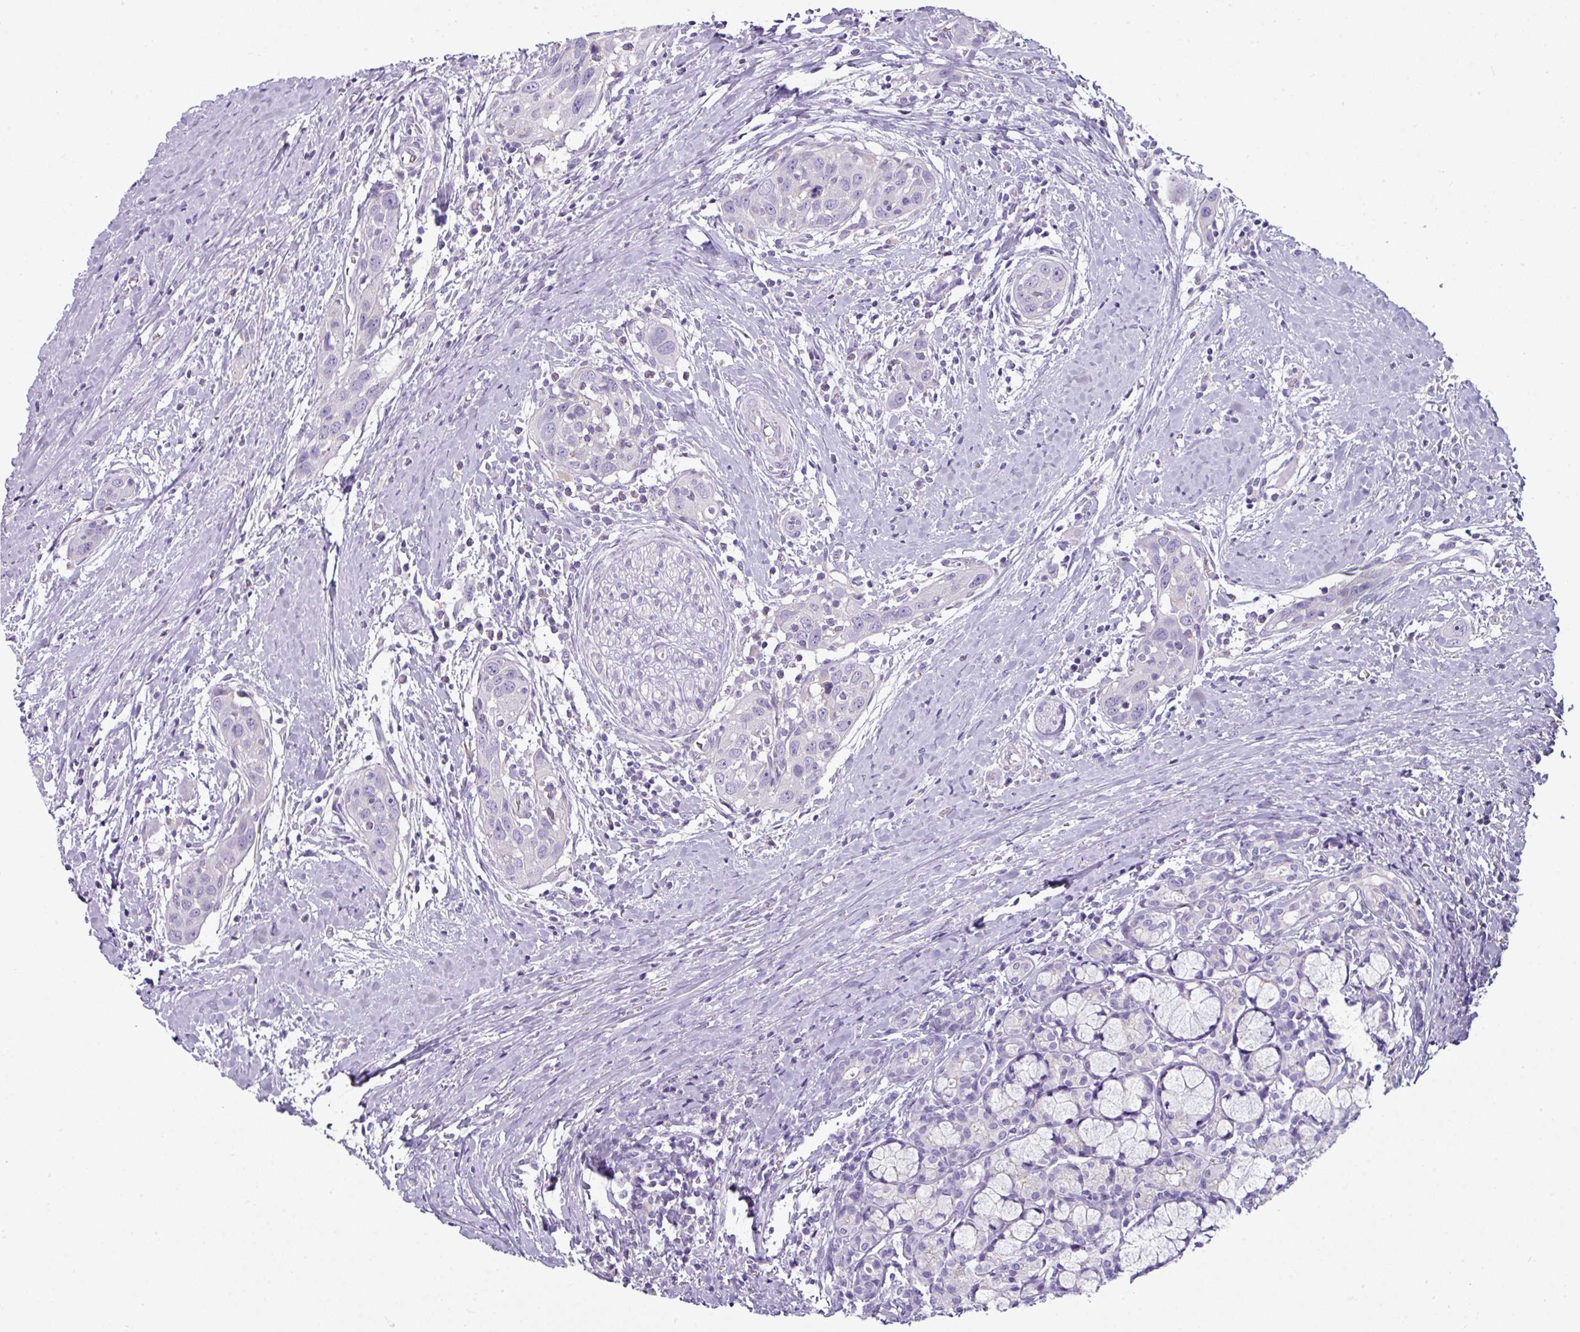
{"staining": {"intensity": "negative", "quantity": "none", "location": "none"}, "tissue": "head and neck cancer", "cell_type": "Tumor cells", "image_type": "cancer", "snomed": [{"axis": "morphology", "description": "Squamous cell carcinoma, NOS"}, {"axis": "topography", "description": "Oral tissue"}, {"axis": "topography", "description": "Head-Neck"}], "caption": "There is no significant staining in tumor cells of head and neck squamous cell carcinoma.", "gene": "ABCC5", "patient": {"sex": "female", "age": 50}}